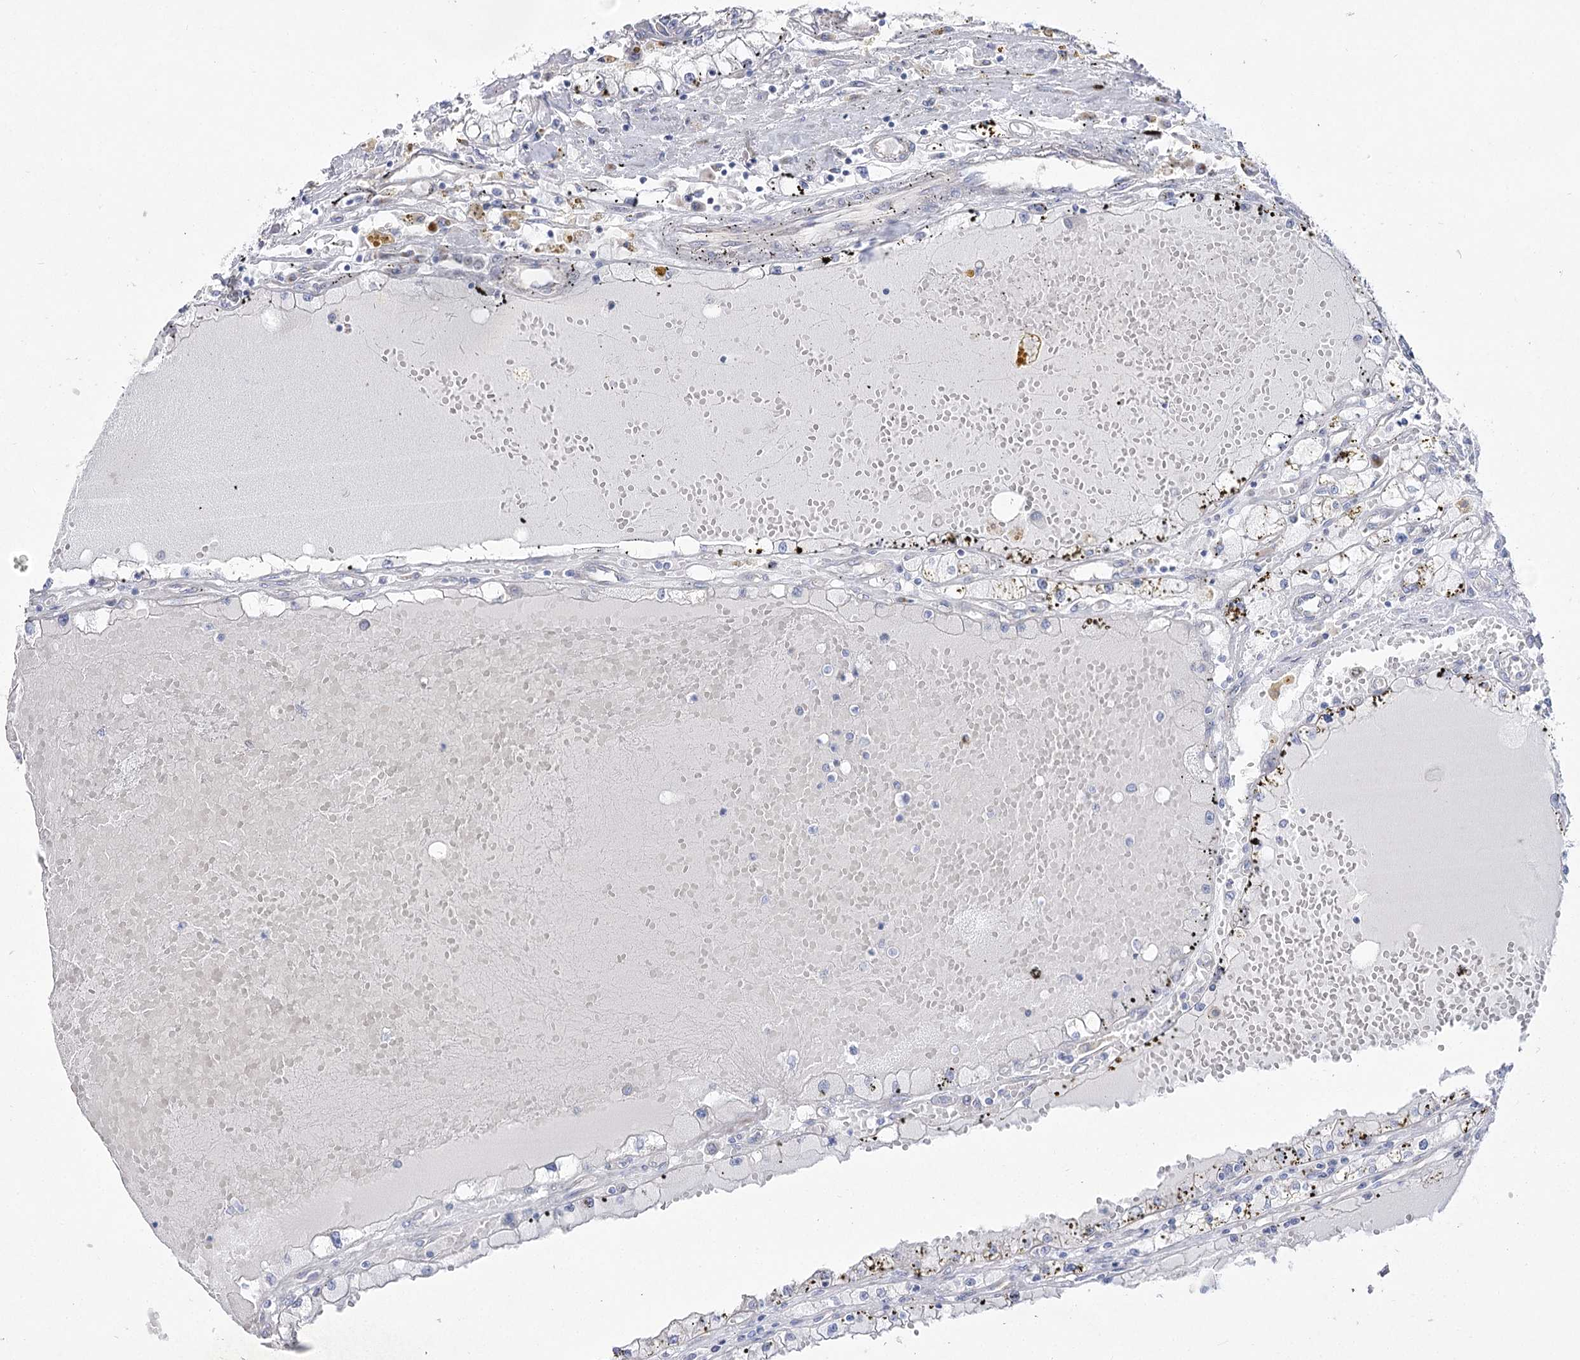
{"staining": {"intensity": "negative", "quantity": "none", "location": "none"}, "tissue": "renal cancer", "cell_type": "Tumor cells", "image_type": "cancer", "snomed": [{"axis": "morphology", "description": "Adenocarcinoma, NOS"}, {"axis": "topography", "description": "Kidney"}], "caption": "Tumor cells are negative for brown protein staining in renal cancer (adenocarcinoma).", "gene": "SUOX", "patient": {"sex": "male", "age": 56}}